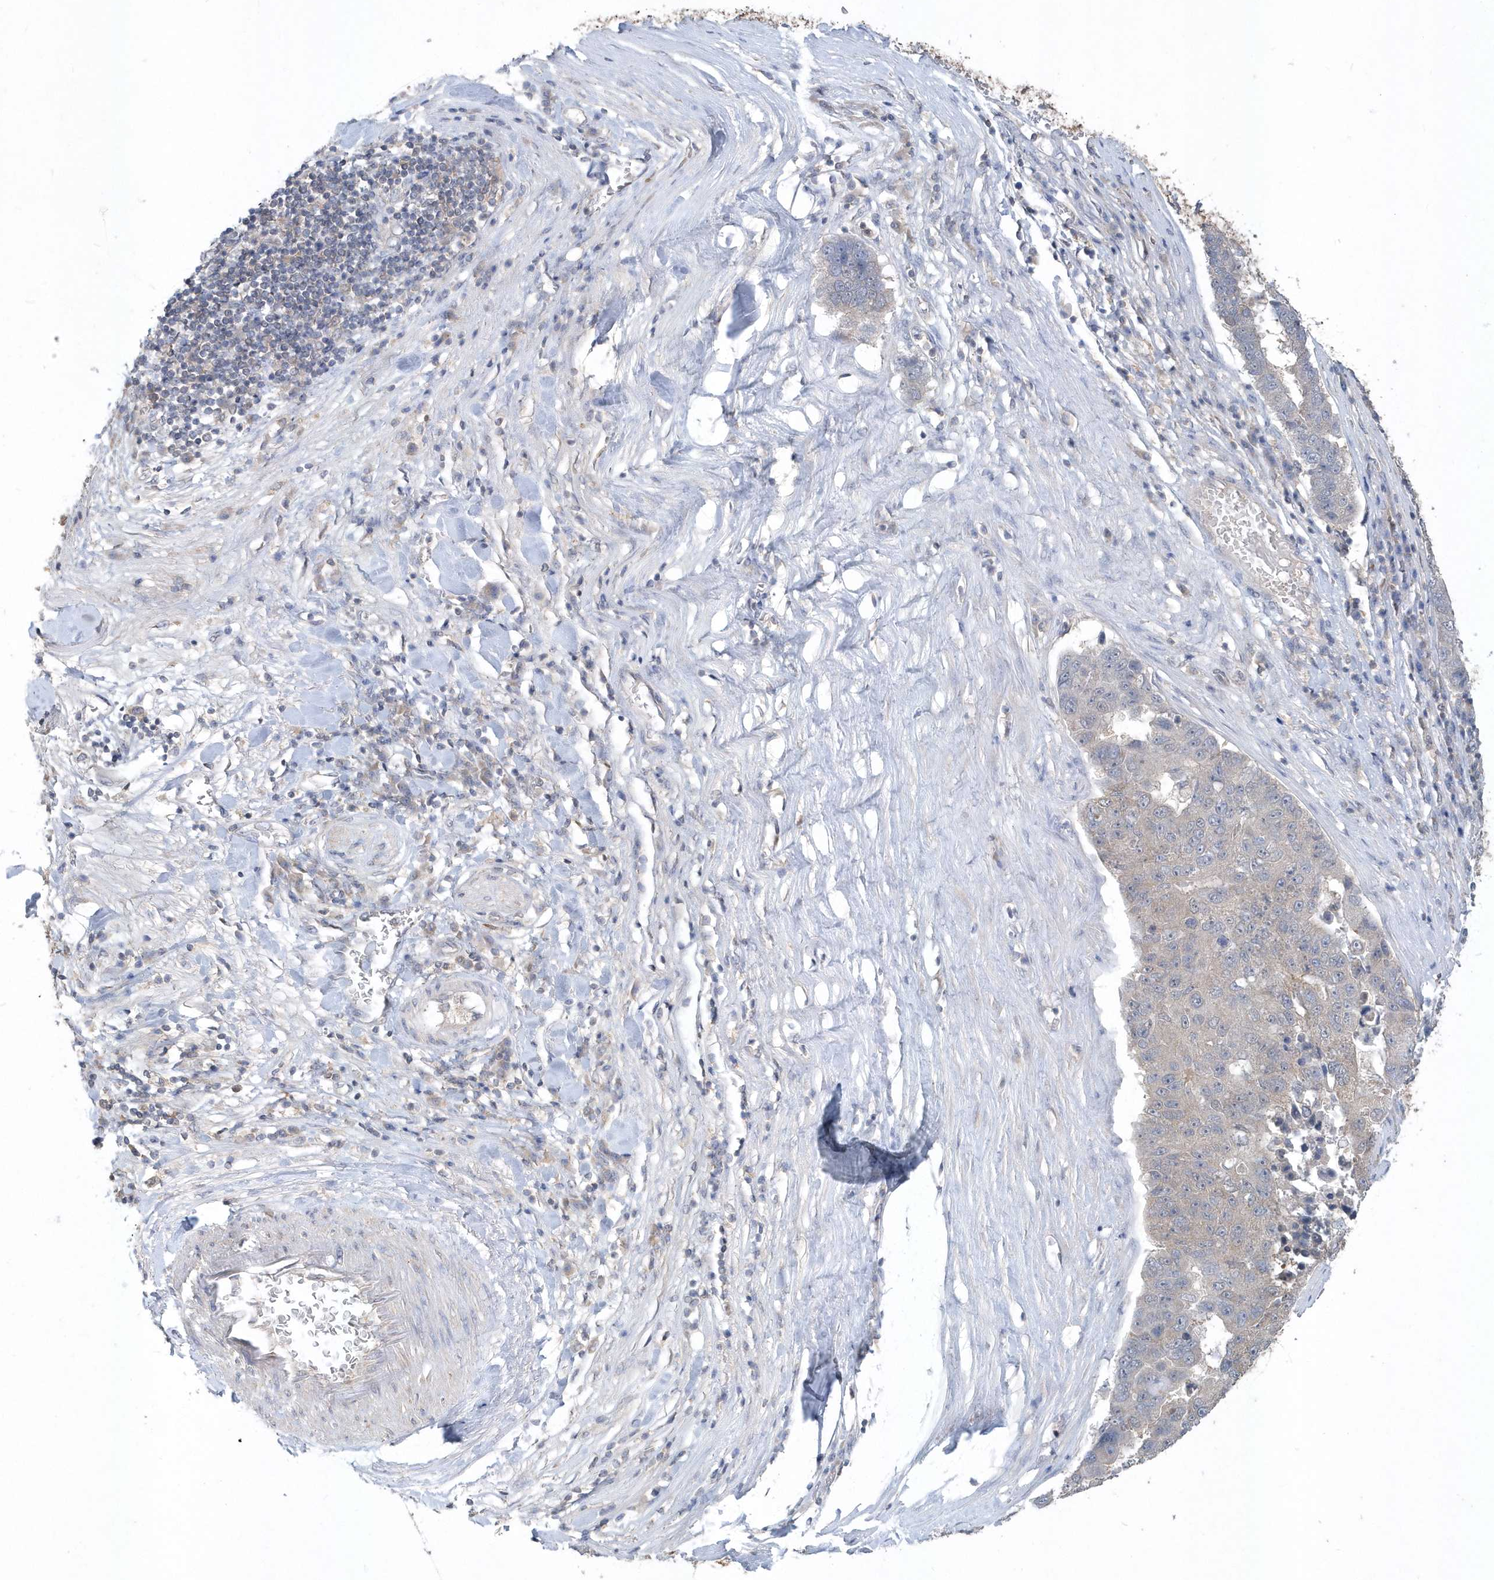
{"staining": {"intensity": "negative", "quantity": "none", "location": "none"}, "tissue": "pancreatic cancer", "cell_type": "Tumor cells", "image_type": "cancer", "snomed": [{"axis": "morphology", "description": "Adenocarcinoma, NOS"}, {"axis": "topography", "description": "Pancreas"}], "caption": "Immunohistochemical staining of pancreatic adenocarcinoma shows no significant staining in tumor cells. (Brightfield microscopy of DAB (3,3'-diaminobenzidine) immunohistochemistry (IHC) at high magnification).", "gene": "AKR7A2", "patient": {"sex": "female", "age": 61}}